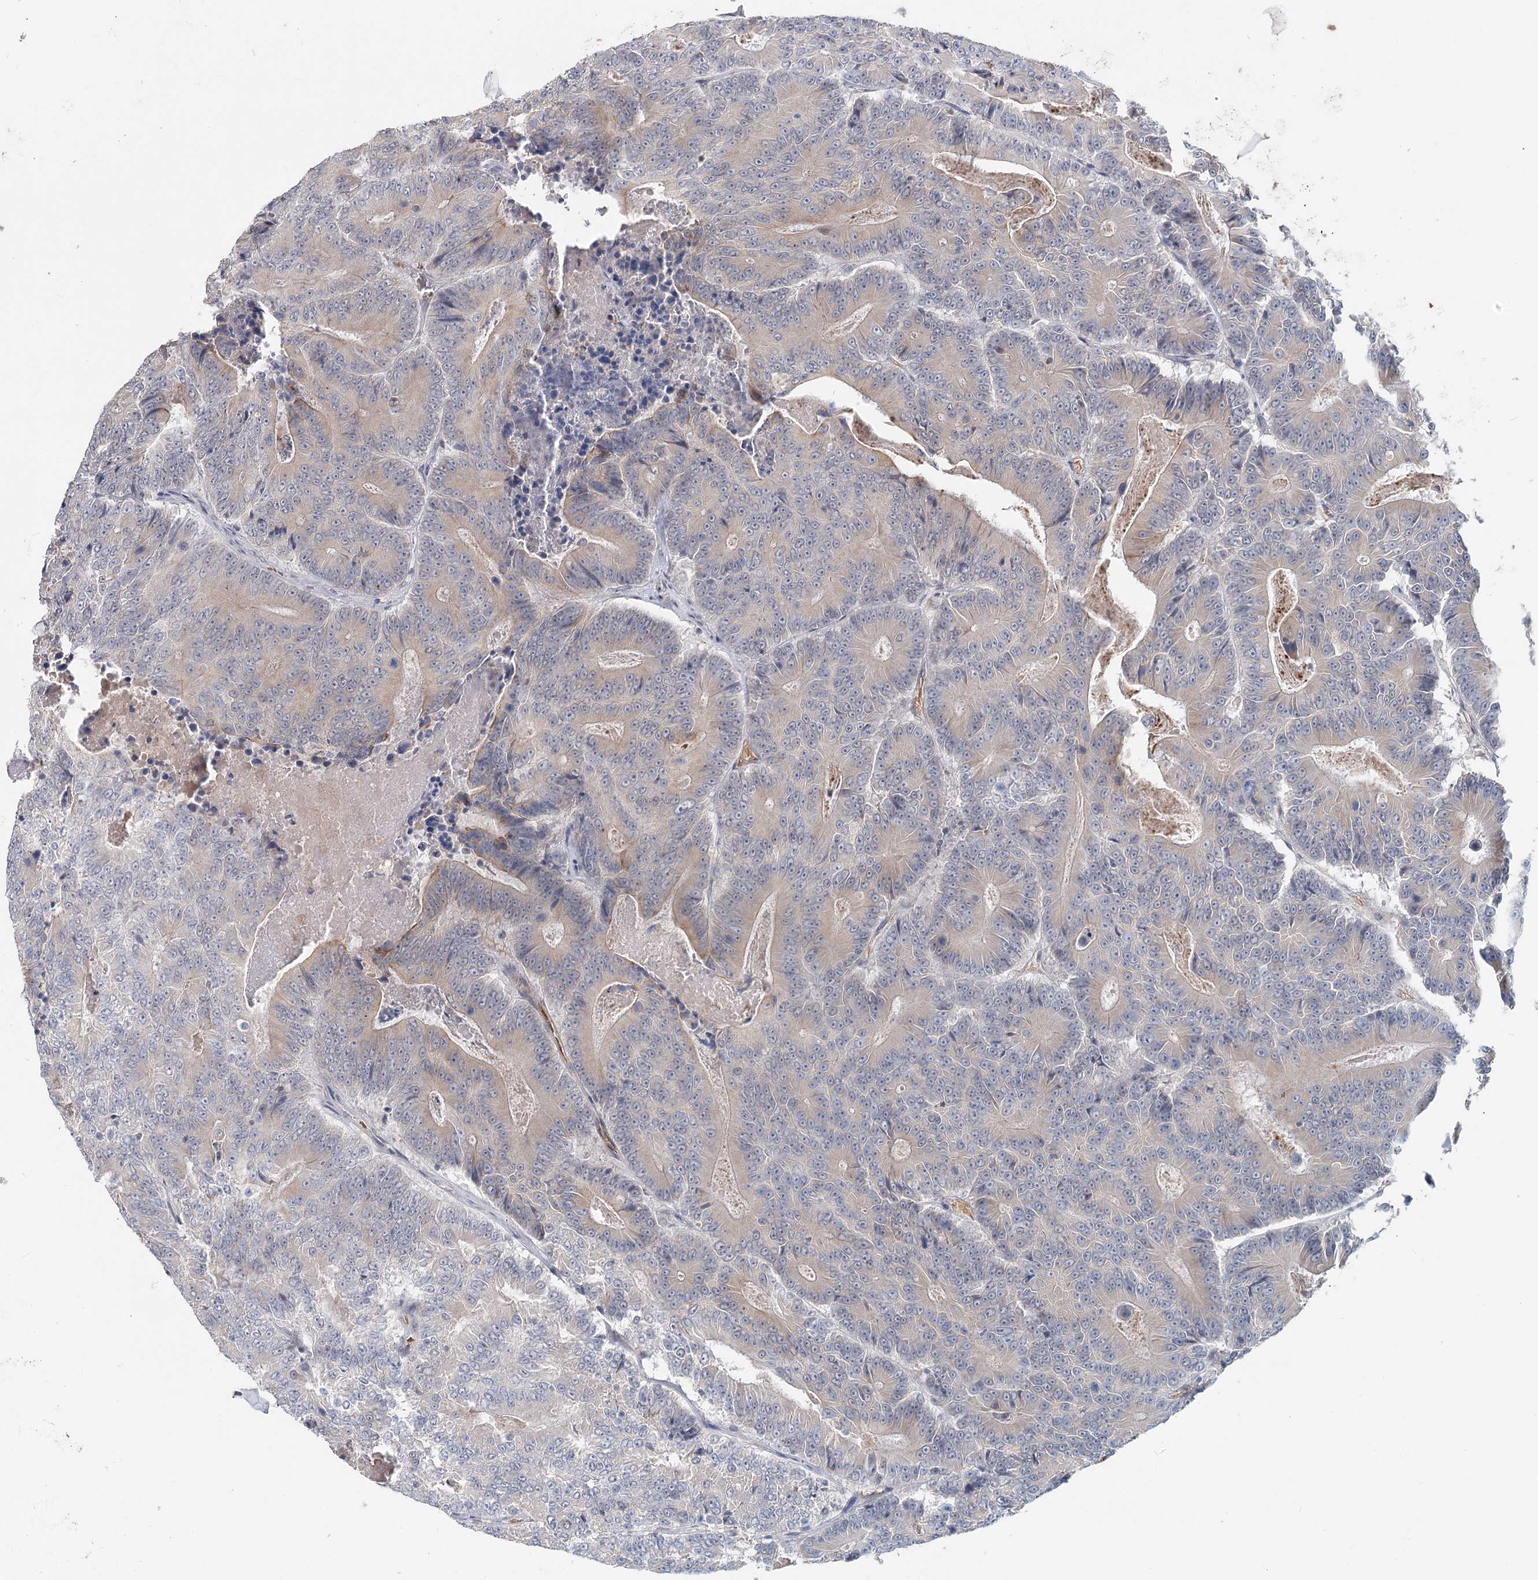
{"staining": {"intensity": "negative", "quantity": "none", "location": "none"}, "tissue": "colorectal cancer", "cell_type": "Tumor cells", "image_type": "cancer", "snomed": [{"axis": "morphology", "description": "Adenocarcinoma, NOS"}, {"axis": "topography", "description": "Colon"}], "caption": "Immunohistochemistry histopathology image of human adenocarcinoma (colorectal) stained for a protein (brown), which reveals no positivity in tumor cells.", "gene": "FBXO7", "patient": {"sex": "male", "age": 83}}